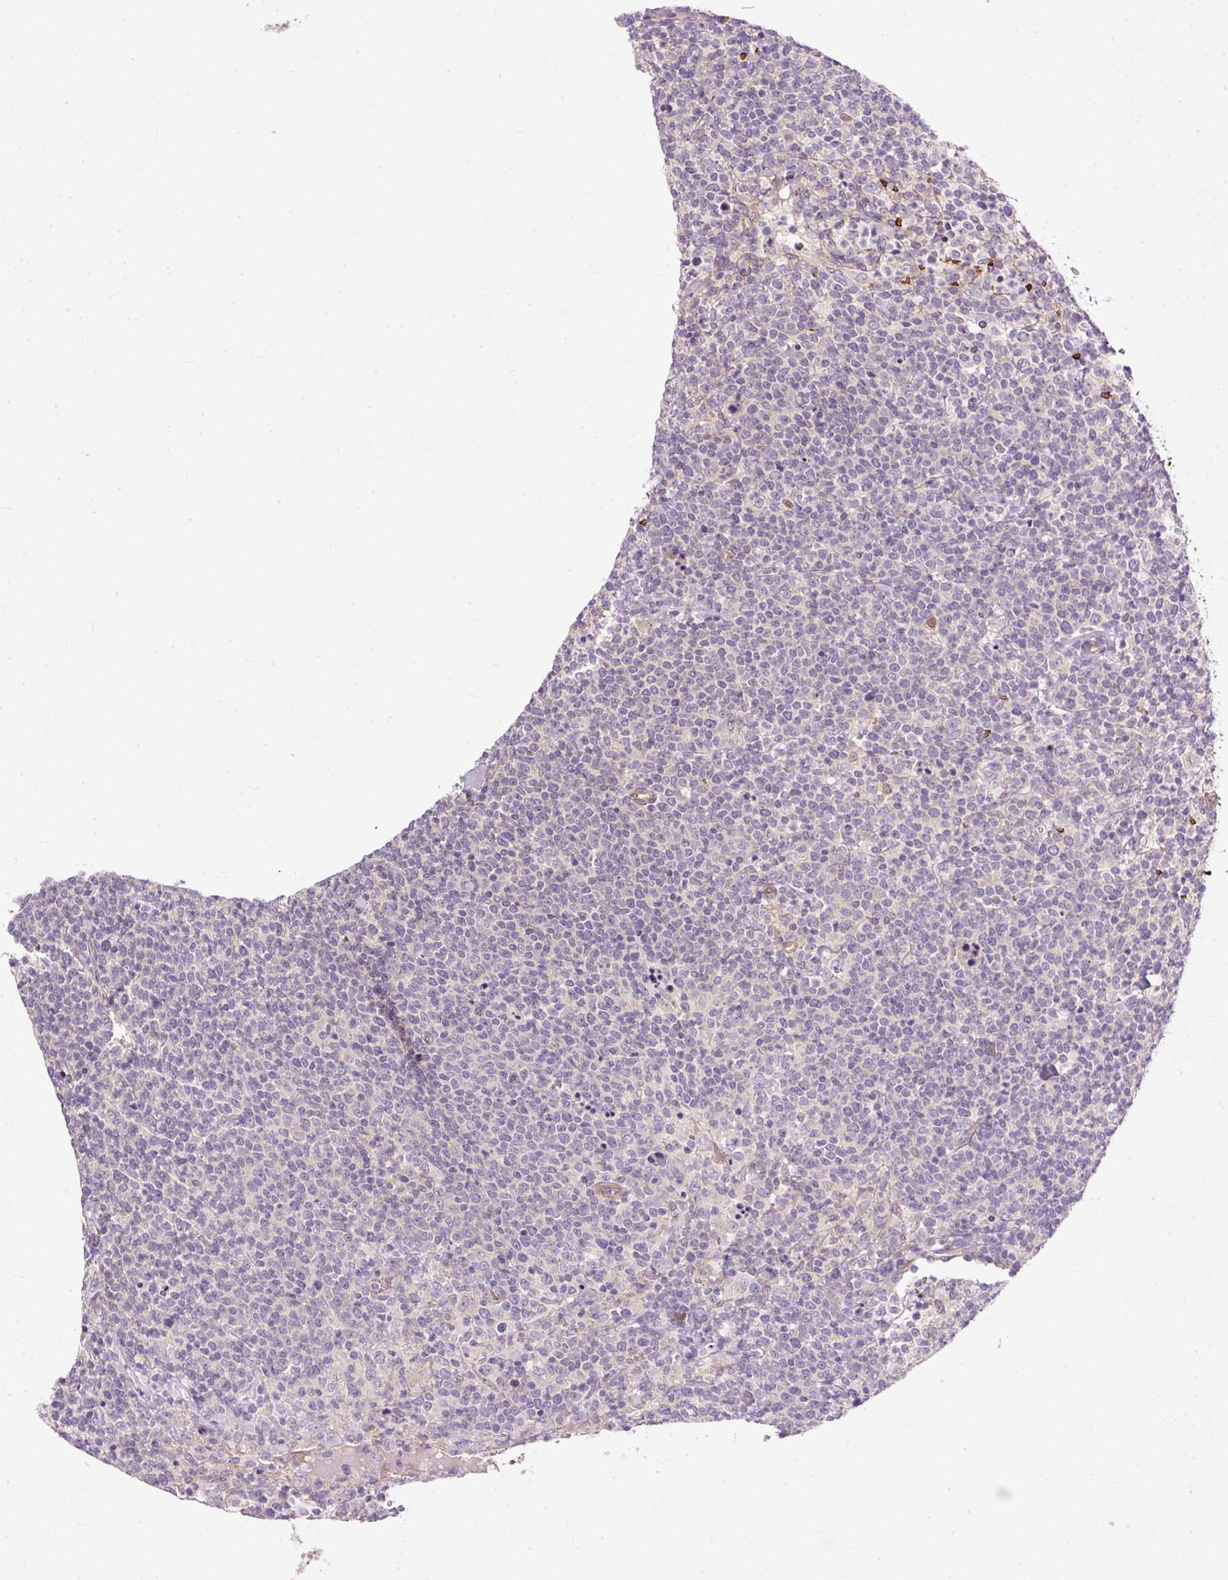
{"staining": {"intensity": "negative", "quantity": "none", "location": "none"}, "tissue": "lymphoma", "cell_type": "Tumor cells", "image_type": "cancer", "snomed": [{"axis": "morphology", "description": "Malignant lymphoma, non-Hodgkin's type, High grade"}, {"axis": "topography", "description": "Lymph node"}], "caption": "Immunohistochemistry photomicrograph of malignant lymphoma, non-Hodgkin's type (high-grade) stained for a protein (brown), which reveals no positivity in tumor cells.", "gene": "USHBP1", "patient": {"sex": "male", "age": 61}}